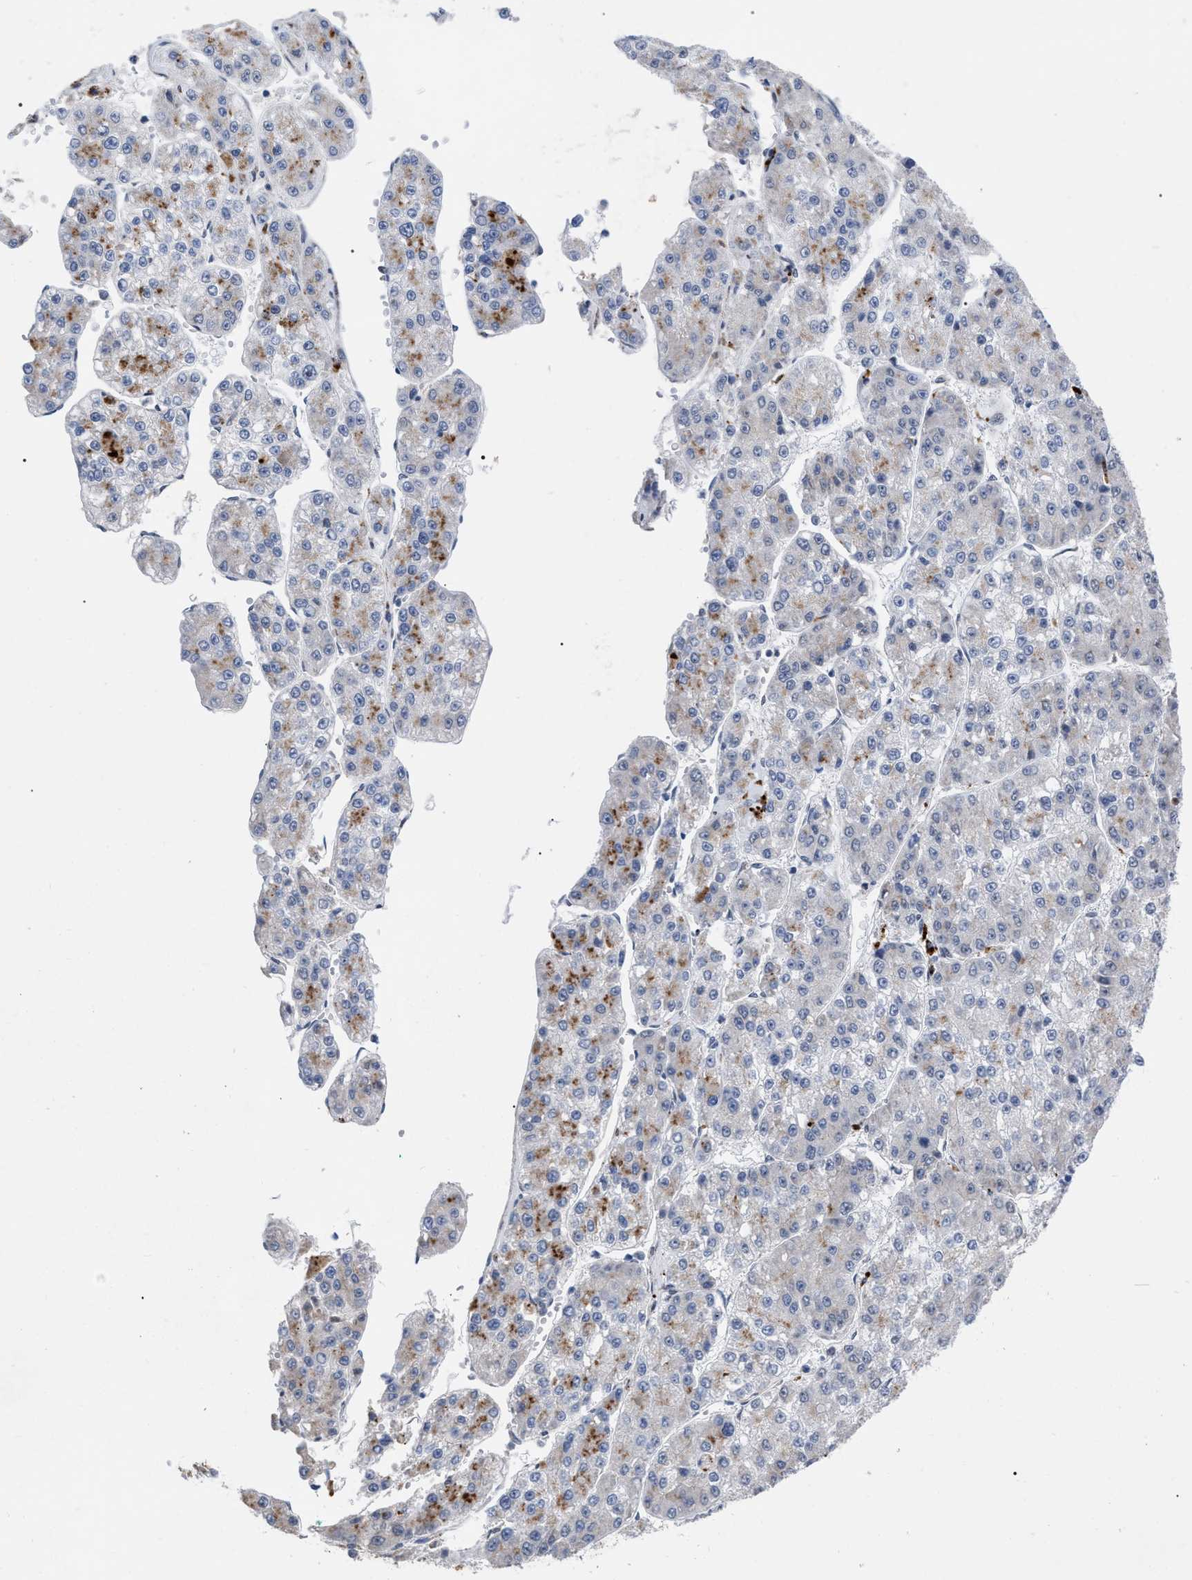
{"staining": {"intensity": "moderate", "quantity": "<25%", "location": "cytoplasmic/membranous"}, "tissue": "liver cancer", "cell_type": "Tumor cells", "image_type": "cancer", "snomed": [{"axis": "morphology", "description": "Carcinoma, Hepatocellular, NOS"}, {"axis": "topography", "description": "Liver"}], "caption": "Liver hepatocellular carcinoma stained for a protein (brown) shows moderate cytoplasmic/membranous positive positivity in about <25% of tumor cells.", "gene": "UPF1", "patient": {"sex": "female", "age": 73}}